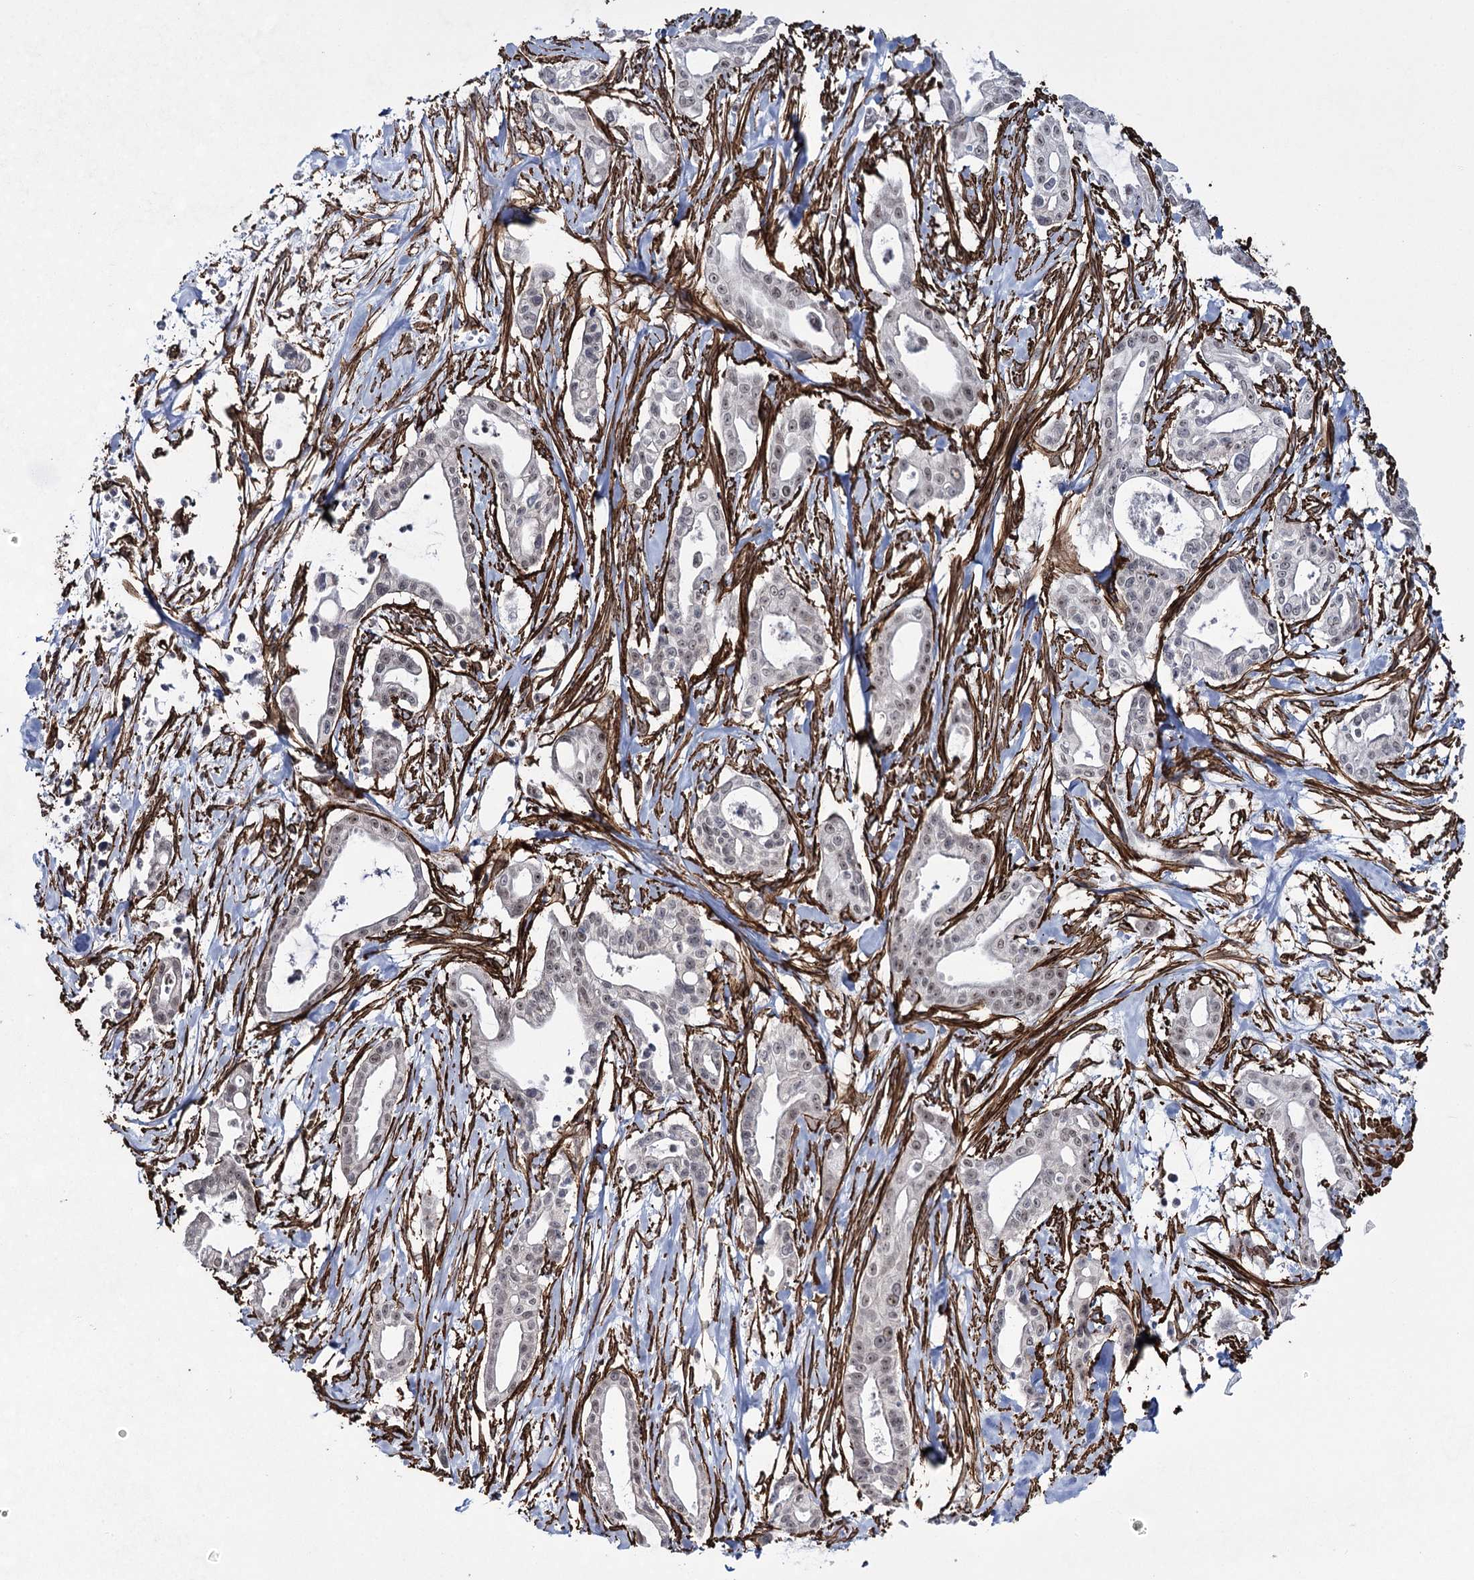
{"staining": {"intensity": "weak", "quantity": "<25%", "location": "nuclear"}, "tissue": "pancreatic cancer", "cell_type": "Tumor cells", "image_type": "cancer", "snomed": [{"axis": "morphology", "description": "Adenocarcinoma, NOS"}, {"axis": "topography", "description": "Pancreas"}], "caption": "Tumor cells show no significant protein positivity in pancreatic adenocarcinoma. (Stains: DAB (3,3'-diaminobenzidine) IHC with hematoxylin counter stain, Microscopy: brightfield microscopy at high magnification).", "gene": "CWF19L1", "patient": {"sex": "male", "age": 68}}